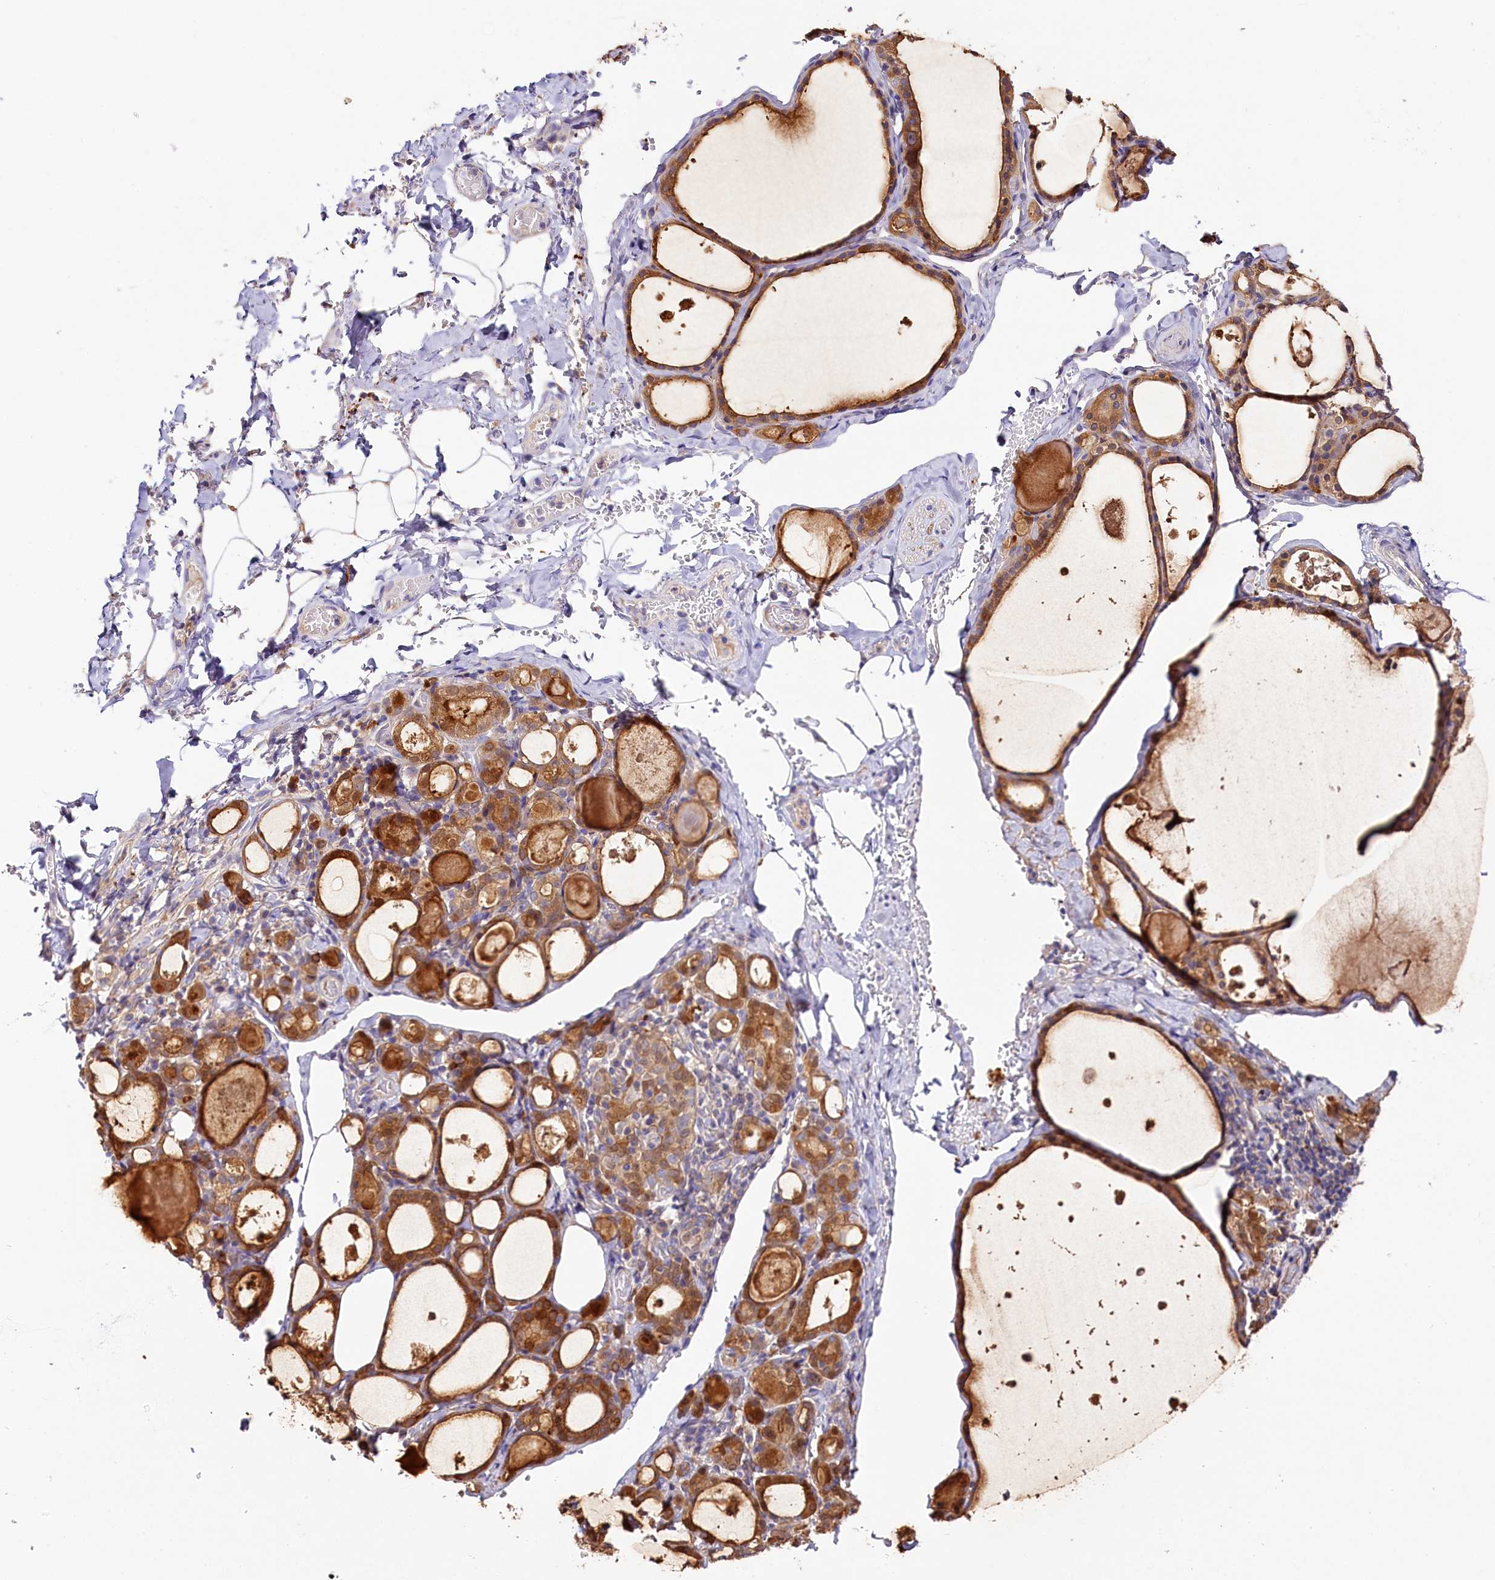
{"staining": {"intensity": "moderate", "quantity": ">75%", "location": "cytoplasmic/membranous"}, "tissue": "thyroid gland", "cell_type": "Glandular cells", "image_type": "normal", "snomed": [{"axis": "morphology", "description": "Normal tissue, NOS"}, {"axis": "topography", "description": "Thyroid gland"}], "caption": "Thyroid gland stained for a protein (brown) reveals moderate cytoplasmic/membranous positive staining in approximately >75% of glandular cells.", "gene": "KATNB1", "patient": {"sex": "male", "age": 56}}